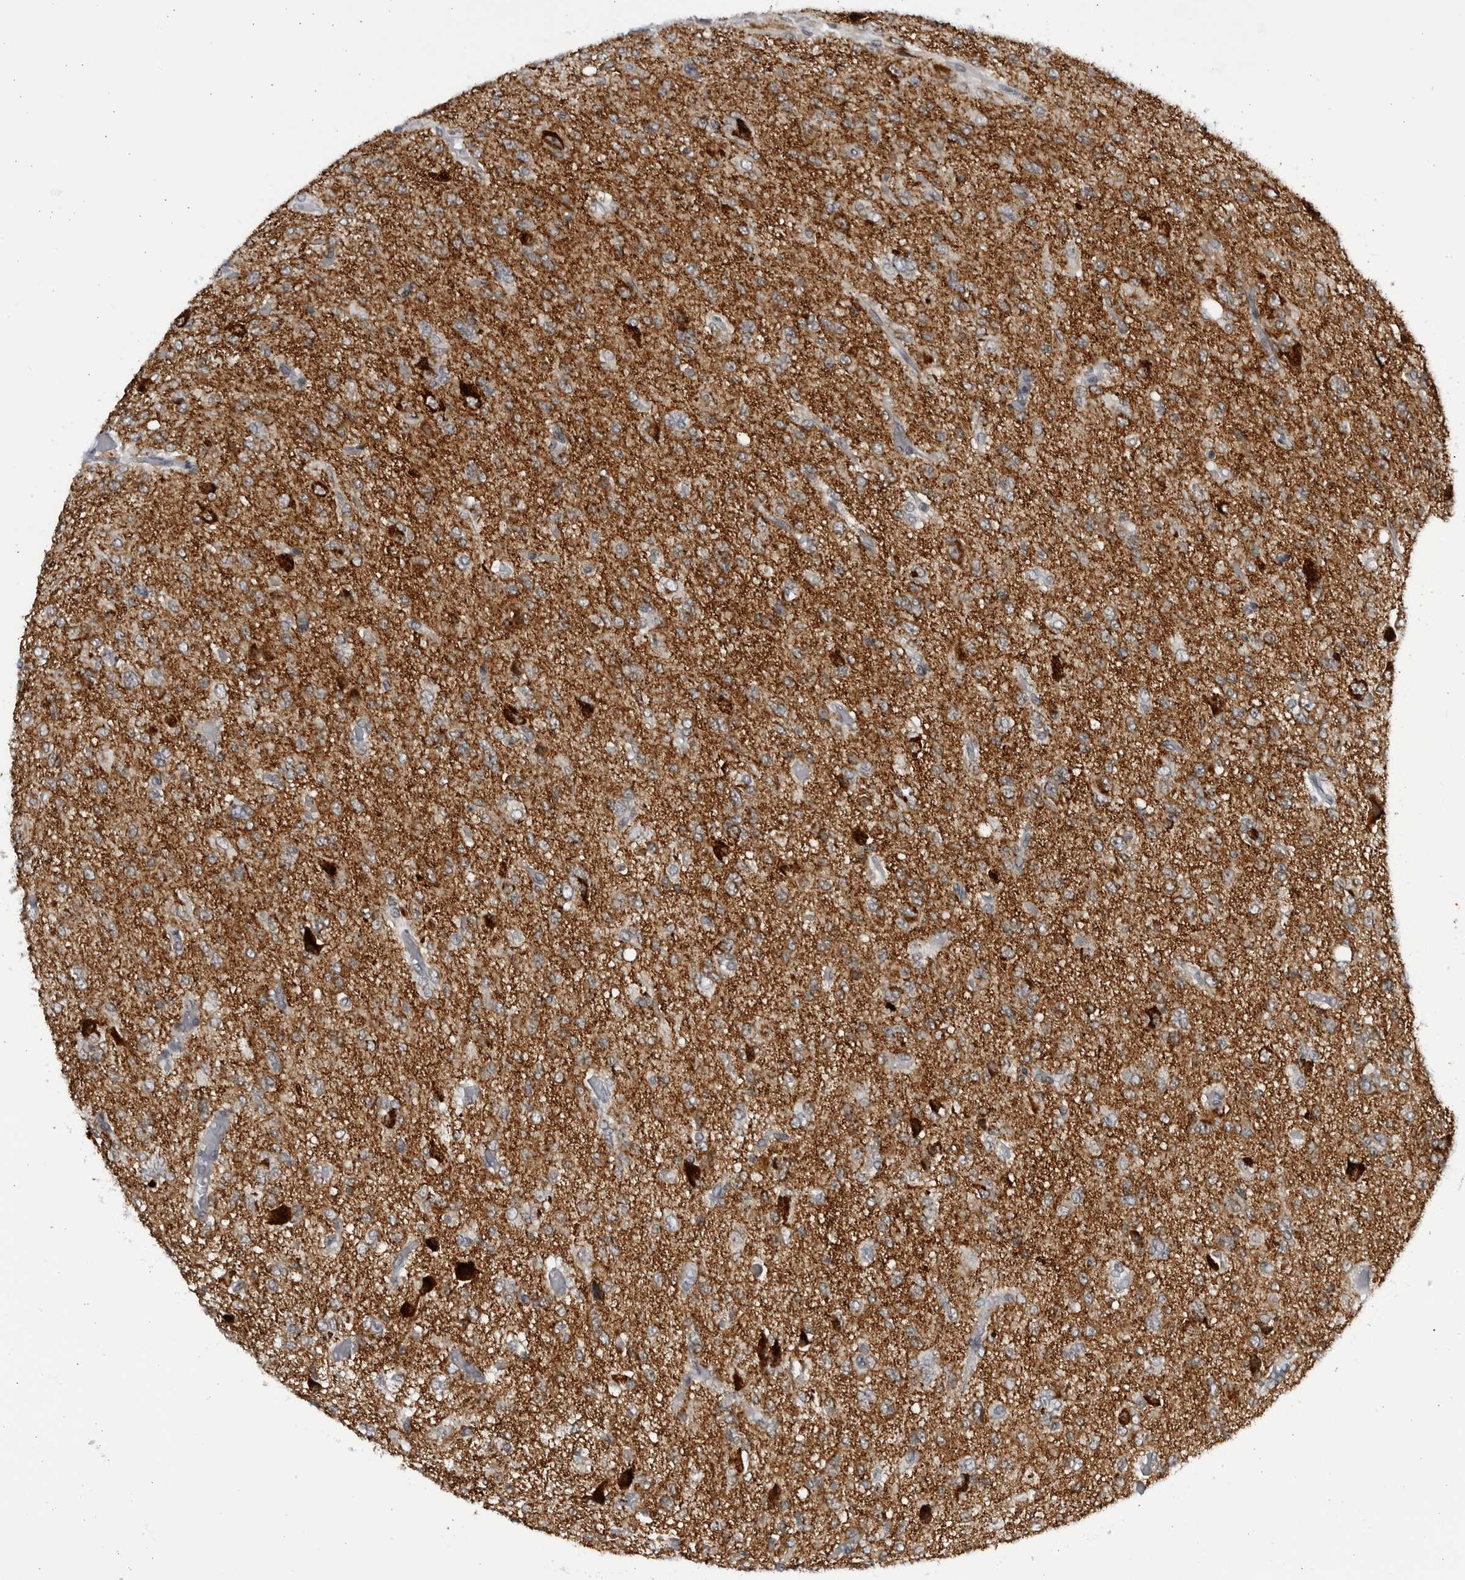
{"staining": {"intensity": "moderate", "quantity": ">75%", "location": "cytoplasmic/membranous"}, "tissue": "glioma", "cell_type": "Tumor cells", "image_type": "cancer", "snomed": [{"axis": "morphology", "description": "Glioma, malignant, High grade"}, {"axis": "topography", "description": "Brain"}], "caption": "Tumor cells exhibit medium levels of moderate cytoplasmic/membranous positivity in approximately >75% of cells in high-grade glioma (malignant).", "gene": "SLC25A22", "patient": {"sex": "female", "age": 59}}